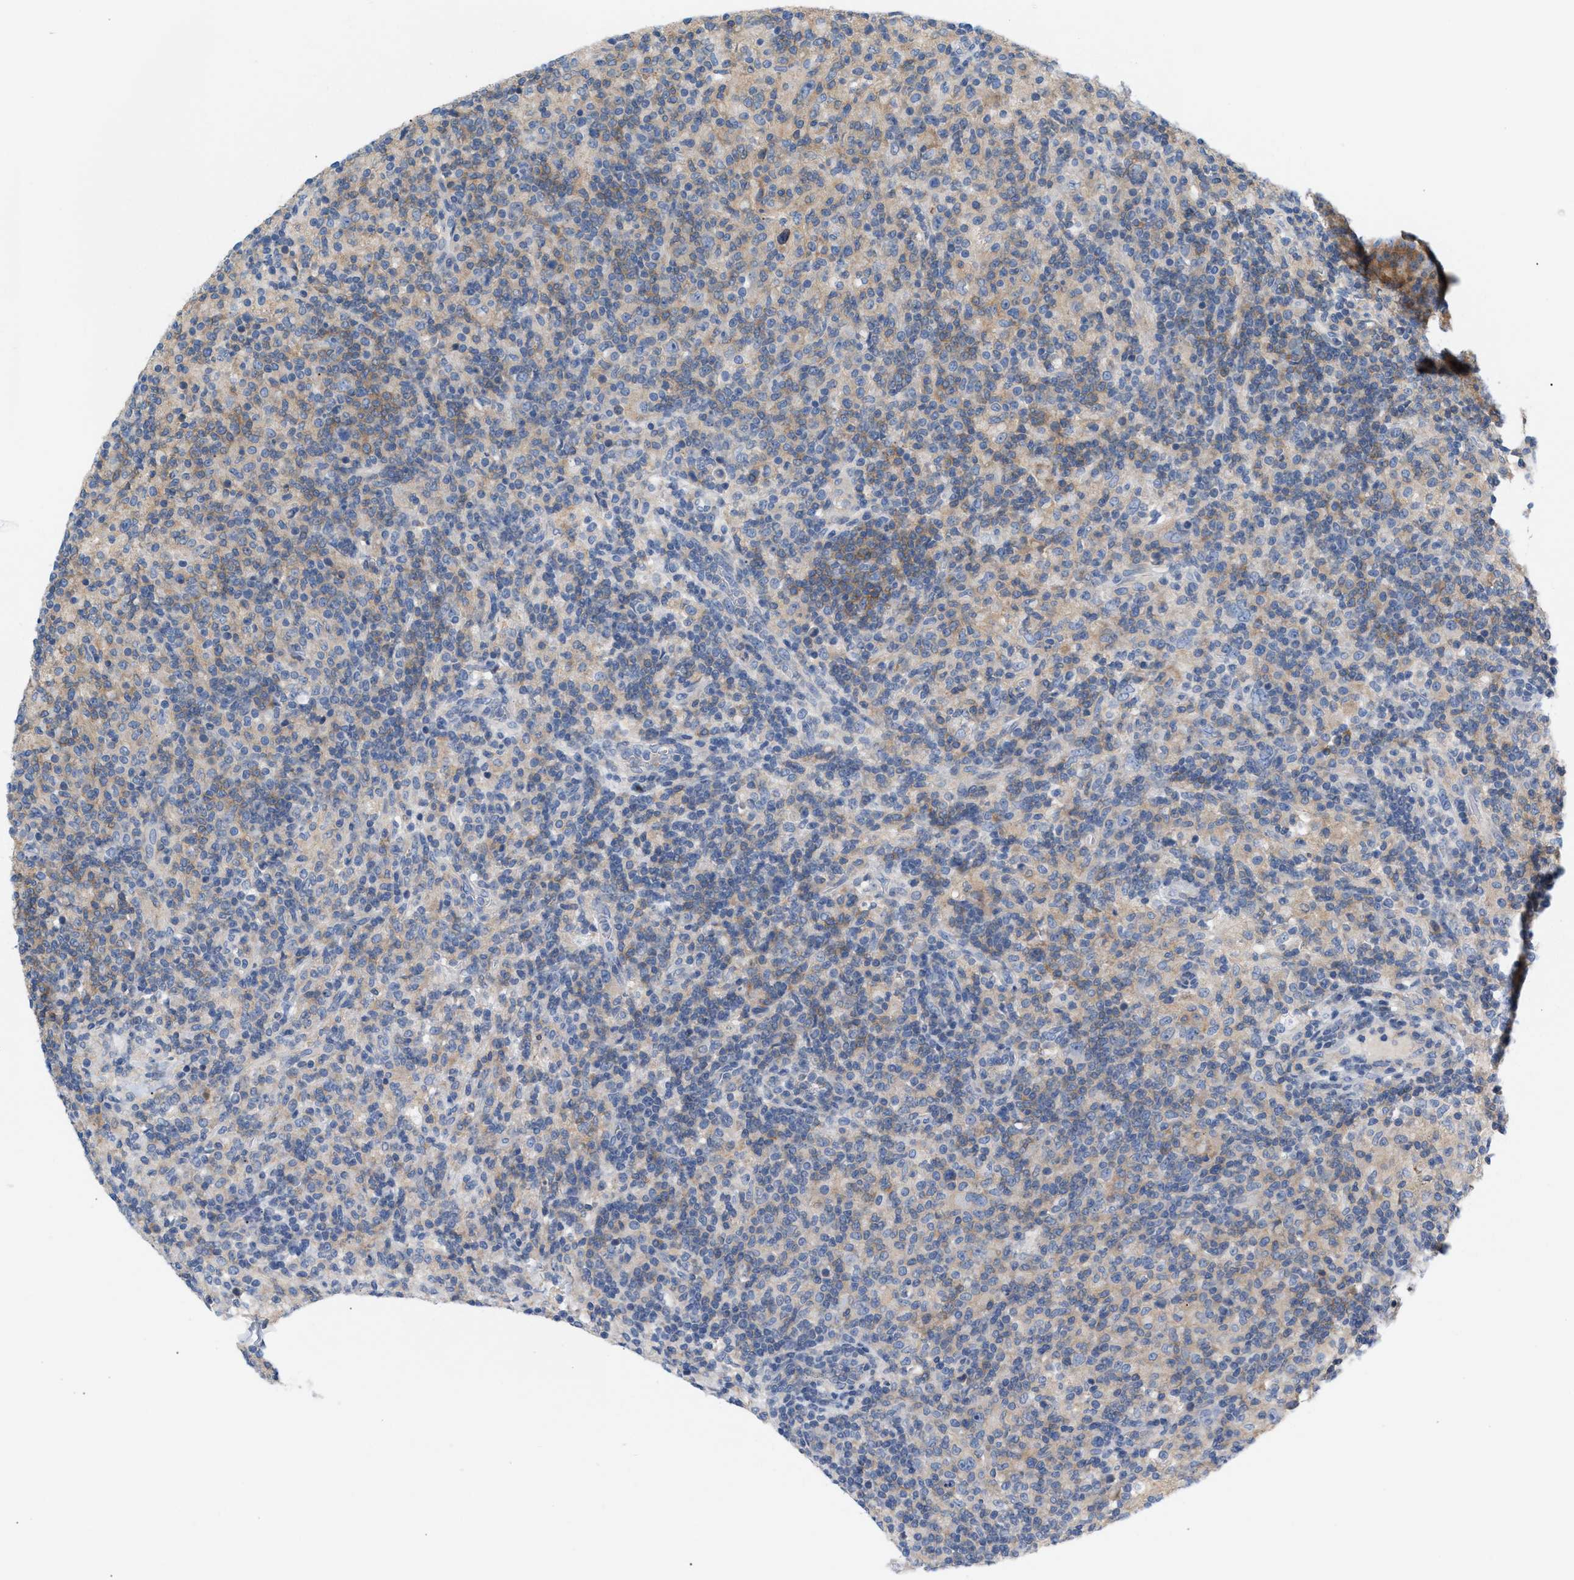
{"staining": {"intensity": "negative", "quantity": "none", "location": "none"}, "tissue": "lymphoma", "cell_type": "Tumor cells", "image_type": "cancer", "snomed": [{"axis": "morphology", "description": "Hodgkin's disease, NOS"}, {"axis": "topography", "description": "Lymph node"}], "caption": "A photomicrograph of human lymphoma is negative for staining in tumor cells.", "gene": "LRCH1", "patient": {"sex": "male", "age": 70}}